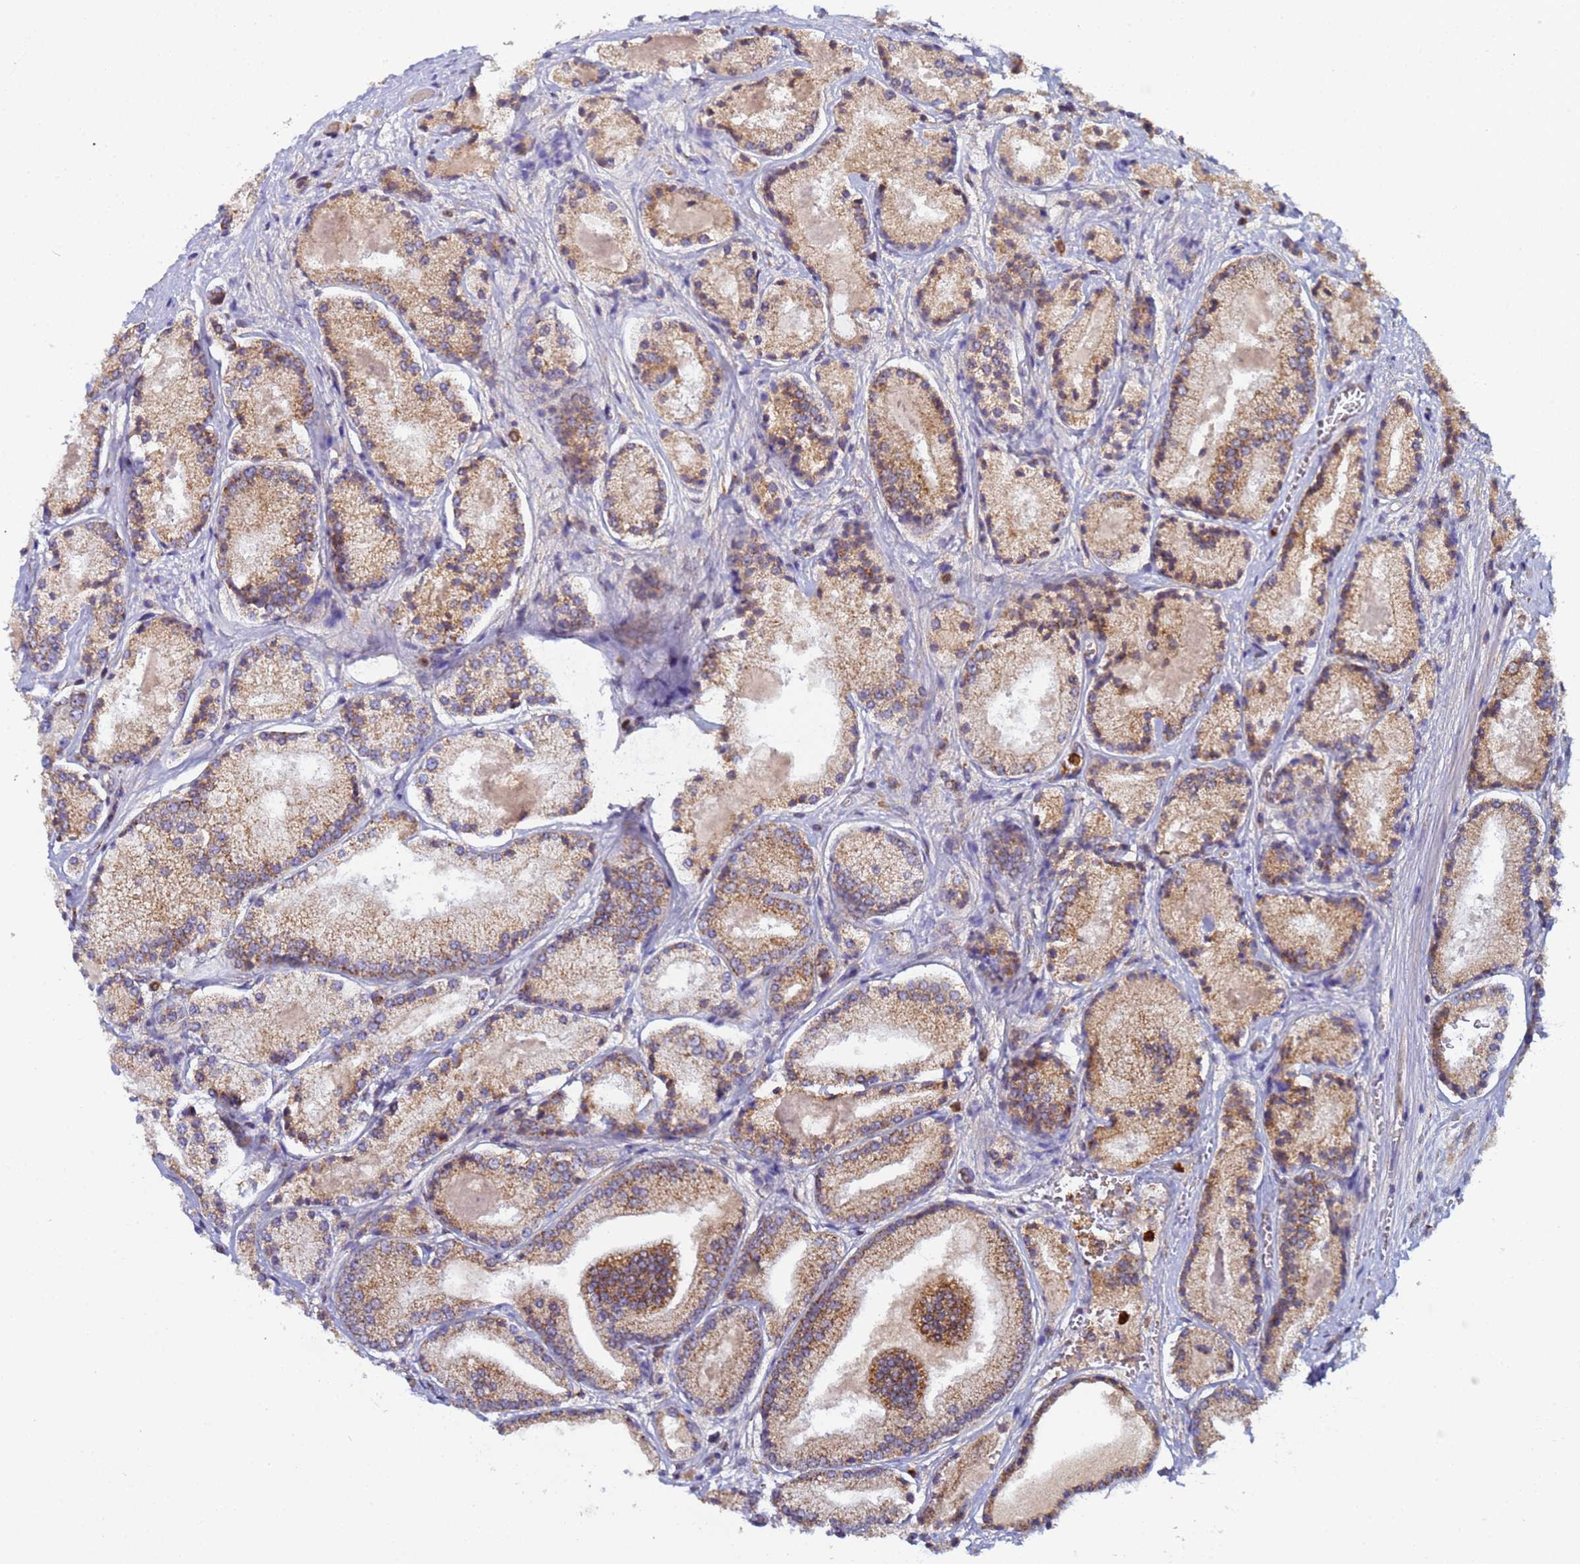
{"staining": {"intensity": "moderate", "quantity": ">75%", "location": "cytoplasmic/membranous"}, "tissue": "prostate cancer", "cell_type": "Tumor cells", "image_type": "cancer", "snomed": [{"axis": "morphology", "description": "Adenocarcinoma, High grade"}, {"axis": "topography", "description": "Prostate"}], "caption": "This is a micrograph of immunohistochemistry staining of prostate cancer (high-grade adenocarcinoma), which shows moderate positivity in the cytoplasmic/membranous of tumor cells.", "gene": "CCDC127", "patient": {"sex": "male", "age": 67}}